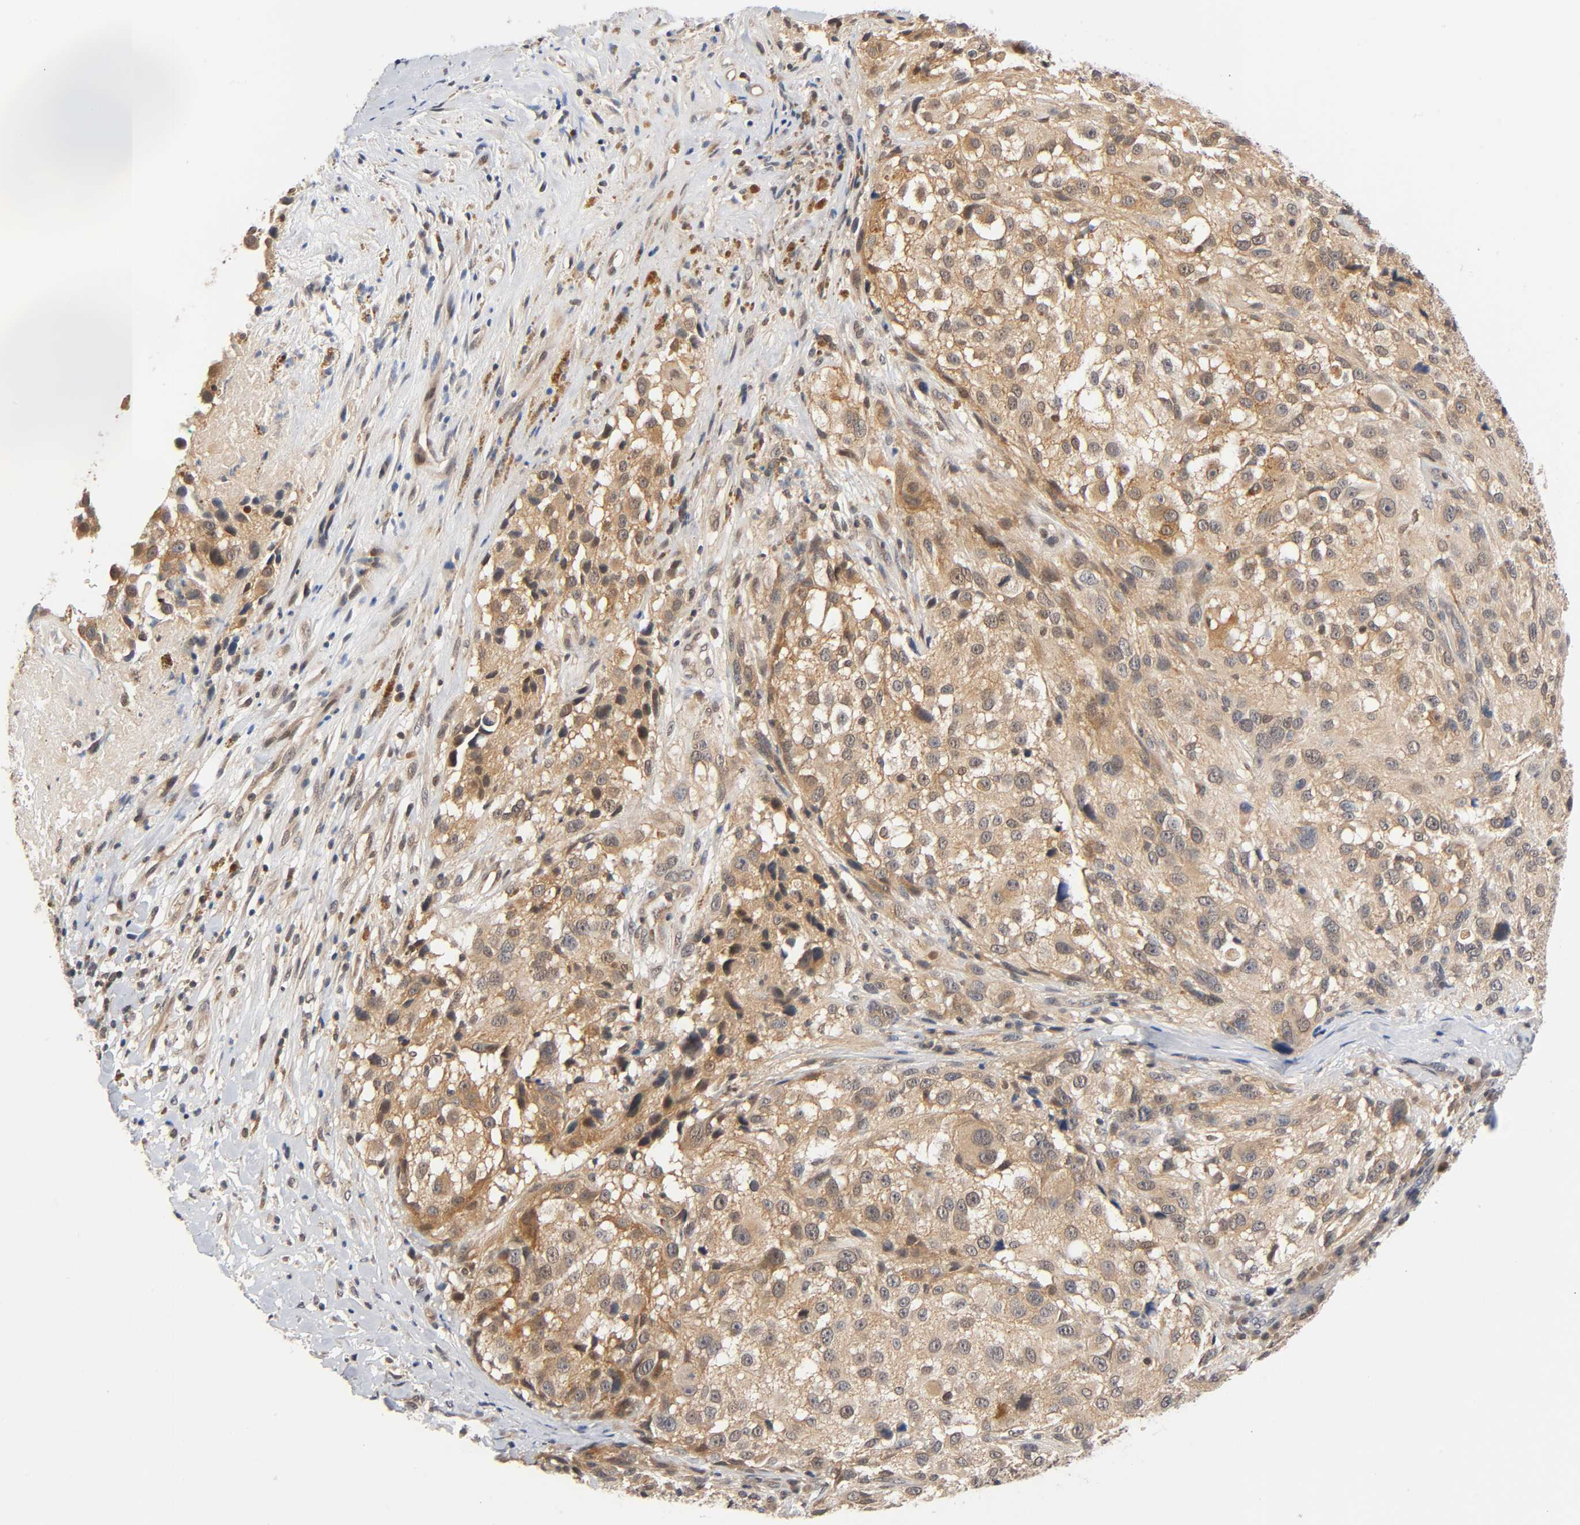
{"staining": {"intensity": "moderate", "quantity": ">75%", "location": "cytoplasmic/membranous"}, "tissue": "melanoma", "cell_type": "Tumor cells", "image_type": "cancer", "snomed": [{"axis": "morphology", "description": "Necrosis, NOS"}, {"axis": "morphology", "description": "Malignant melanoma, NOS"}, {"axis": "topography", "description": "Skin"}], "caption": "There is medium levels of moderate cytoplasmic/membranous positivity in tumor cells of malignant melanoma, as demonstrated by immunohistochemical staining (brown color).", "gene": "PRKAB1", "patient": {"sex": "female", "age": 87}}